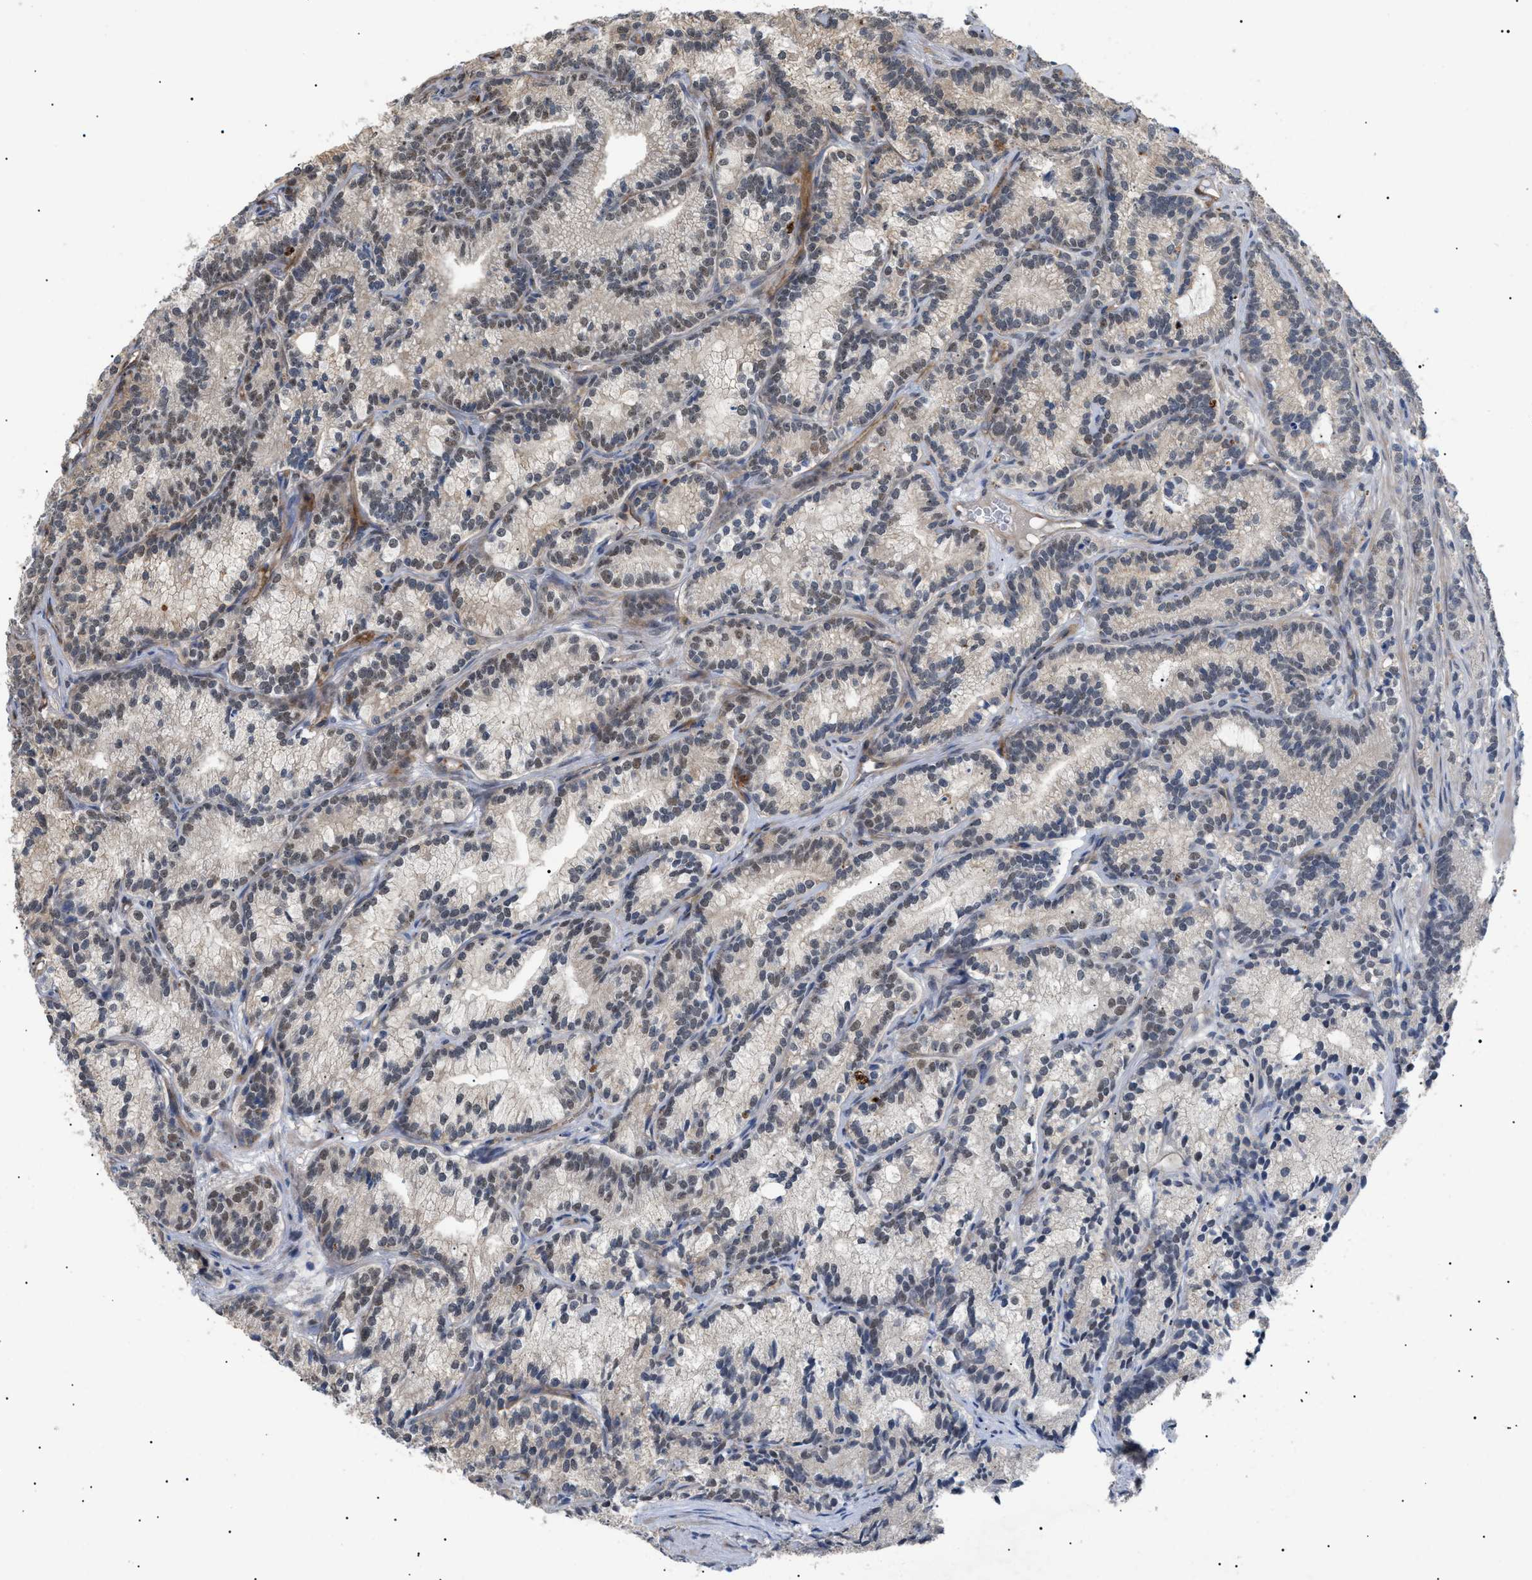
{"staining": {"intensity": "weak", "quantity": "25%-75%", "location": "nuclear"}, "tissue": "prostate cancer", "cell_type": "Tumor cells", "image_type": "cancer", "snomed": [{"axis": "morphology", "description": "Adenocarcinoma, Low grade"}, {"axis": "topography", "description": "Prostate"}], "caption": "Weak nuclear staining for a protein is identified in about 25%-75% of tumor cells of prostate cancer using immunohistochemistry.", "gene": "CRCP", "patient": {"sex": "male", "age": 89}}